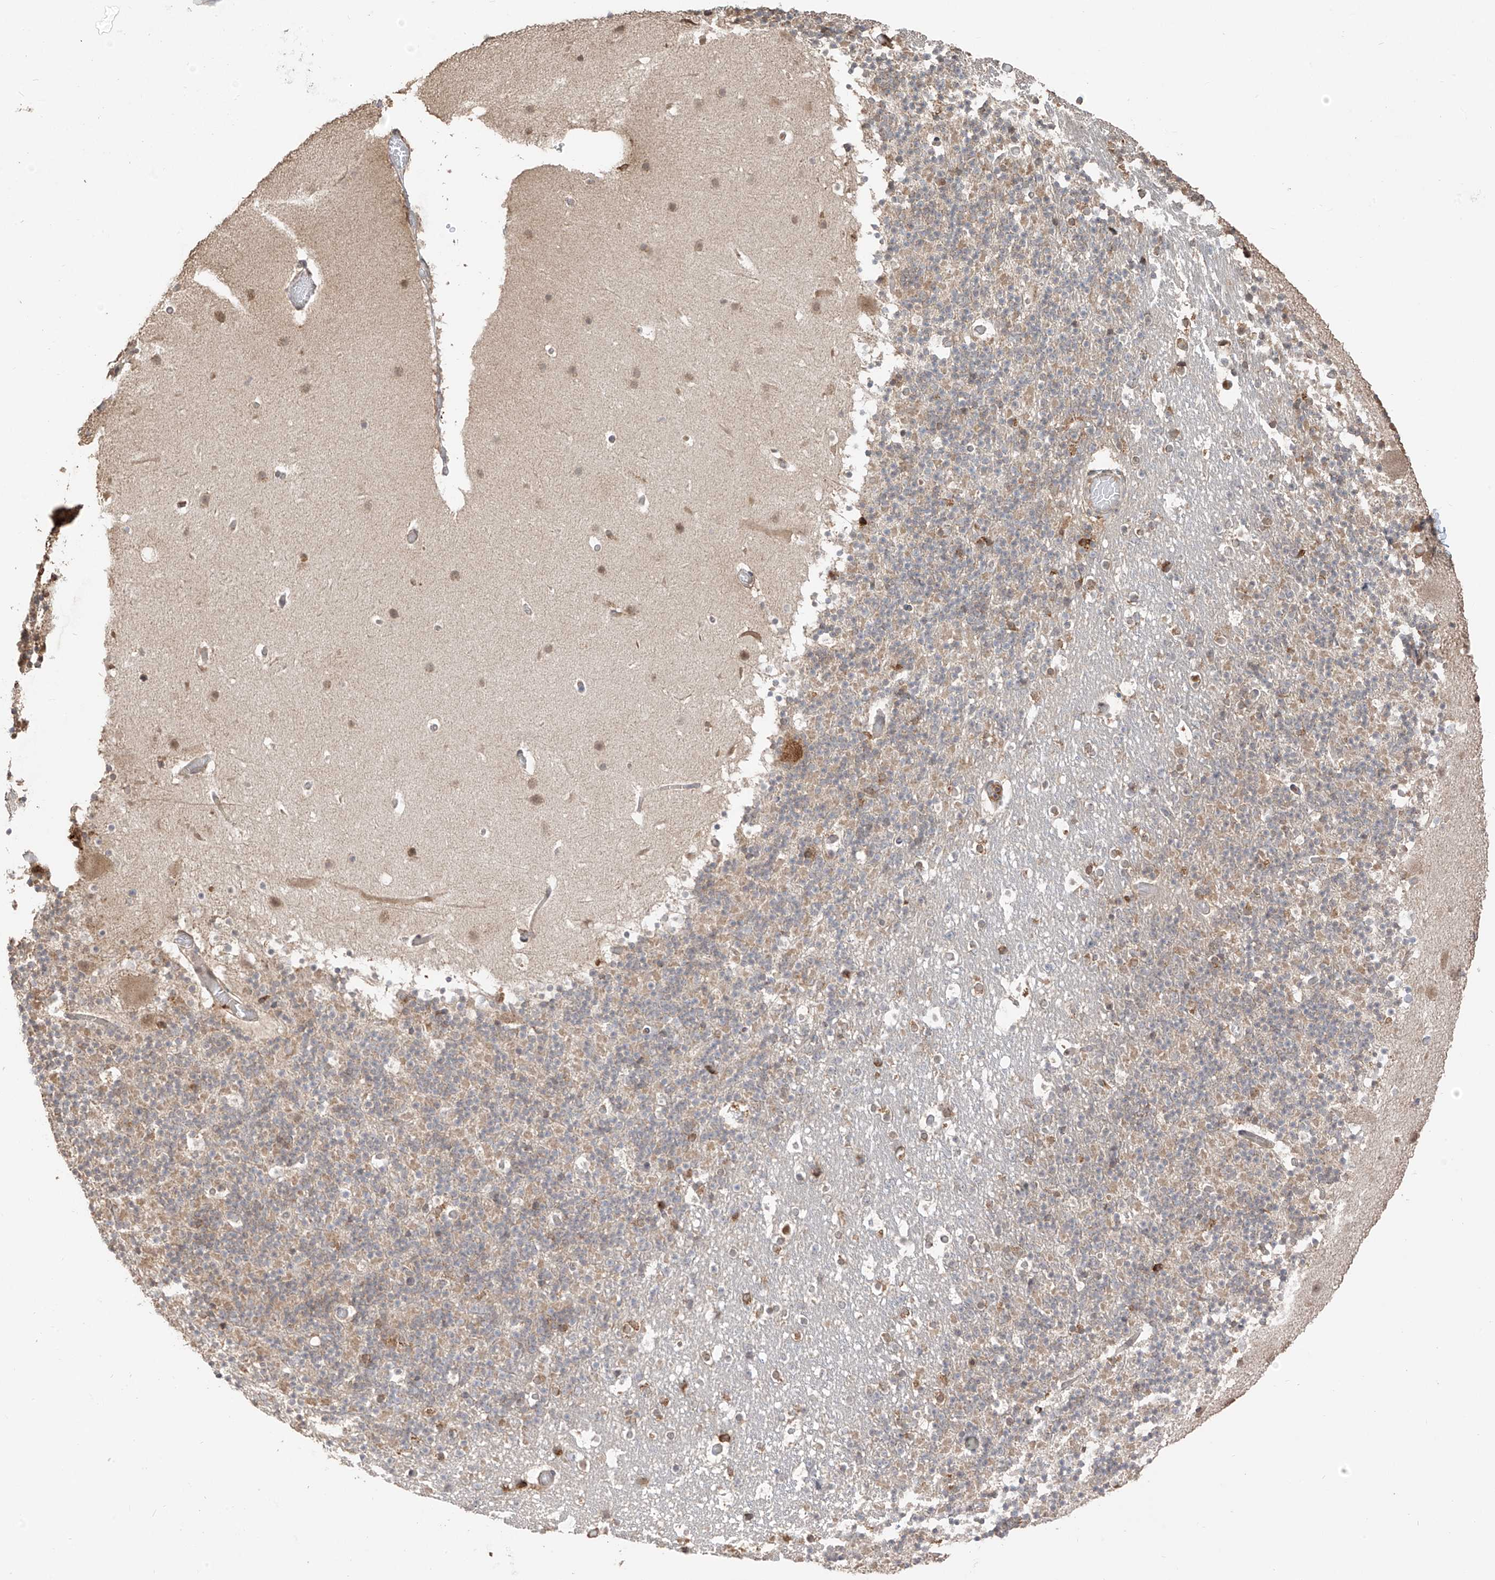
{"staining": {"intensity": "weak", "quantity": "25%-75%", "location": "cytoplasmic/membranous"}, "tissue": "cerebellum", "cell_type": "Cells in granular layer", "image_type": "normal", "snomed": [{"axis": "morphology", "description": "Normal tissue, NOS"}, {"axis": "topography", "description": "Cerebellum"}], "caption": "Cerebellum stained with immunohistochemistry reveals weak cytoplasmic/membranous staining in about 25%-75% of cells in granular layer. (DAB (3,3'-diaminobenzidine) IHC with brightfield microscopy, high magnification).", "gene": "COLGALT2", "patient": {"sex": "male", "age": 57}}